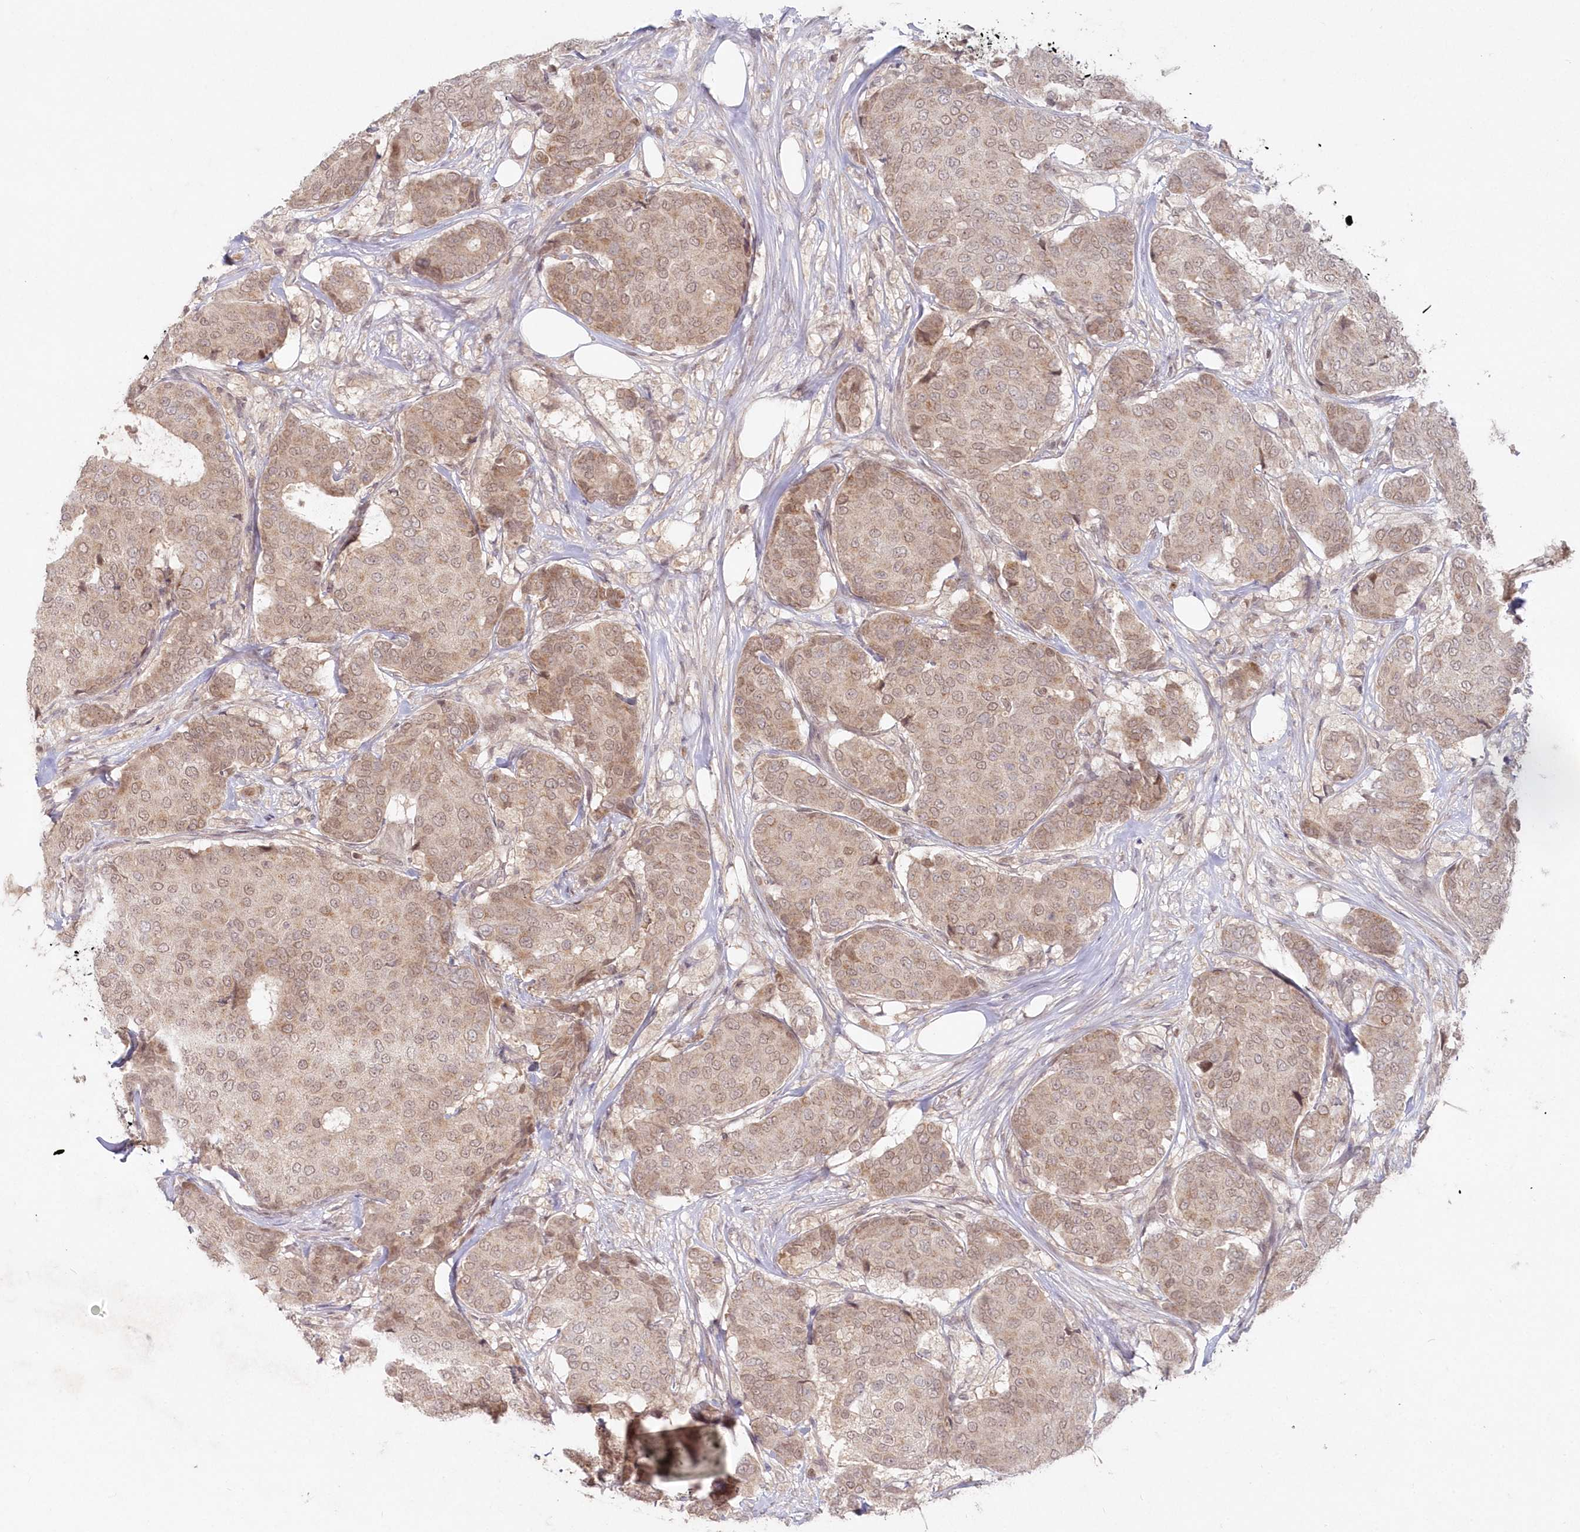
{"staining": {"intensity": "weak", "quantity": ">75%", "location": "cytoplasmic/membranous,nuclear"}, "tissue": "breast cancer", "cell_type": "Tumor cells", "image_type": "cancer", "snomed": [{"axis": "morphology", "description": "Duct carcinoma"}, {"axis": "topography", "description": "Breast"}], "caption": "Immunohistochemistry (IHC) histopathology image of neoplastic tissue: breast invasive ductal carcinoma stained using immunohistochemistry (IHC) demonstrates low levels of weak protein expression localized specifically in the cytoplasmic/membranous and nuclear of tumor cells, appearing as a cytoplasmic/membranous and nuclear brown color.", "gene": "ASCC1", "patient": {"sex": "female", "age": 75}}